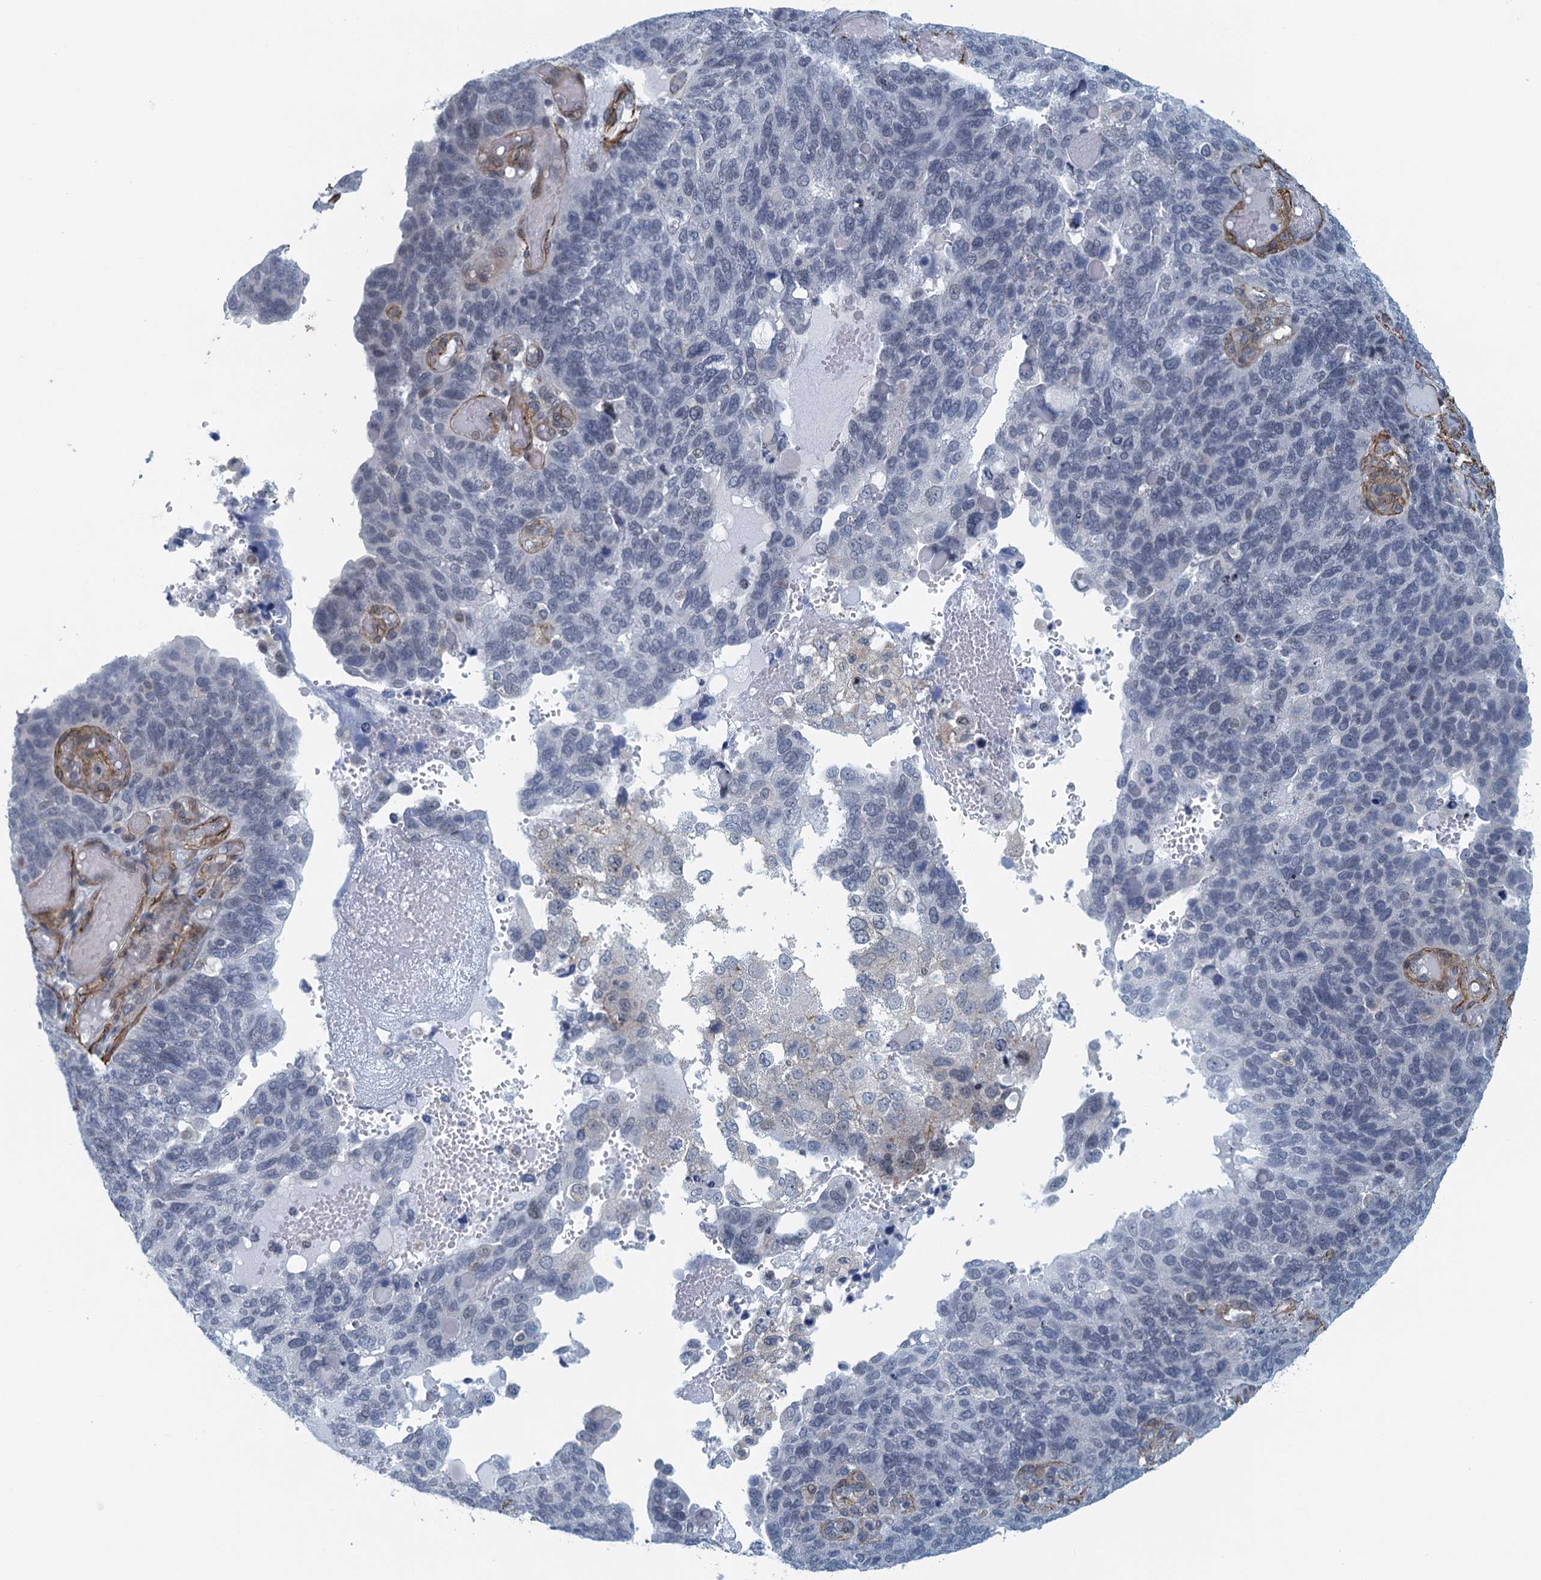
{"staining": {"intensity": "negative", "quantity": "none", "location": "none"}, "tissue": "endometrial cancer", "cell_type": "Tumor cells", "image_type": "cancer", "snomed": [{"axis": "morphology", "description": "Adenocarcinoma, NOS"}, {"axis": "topography", "description": "Endometrium"}], "caption": "IHC histopathology image of neoplastic tissue: endometrial adenocarcinoma stained with DAB exhibits no significant protein expression in tumor cells.", "gene": "ALG2", "patient": {"sex": "female", "age": 66}}